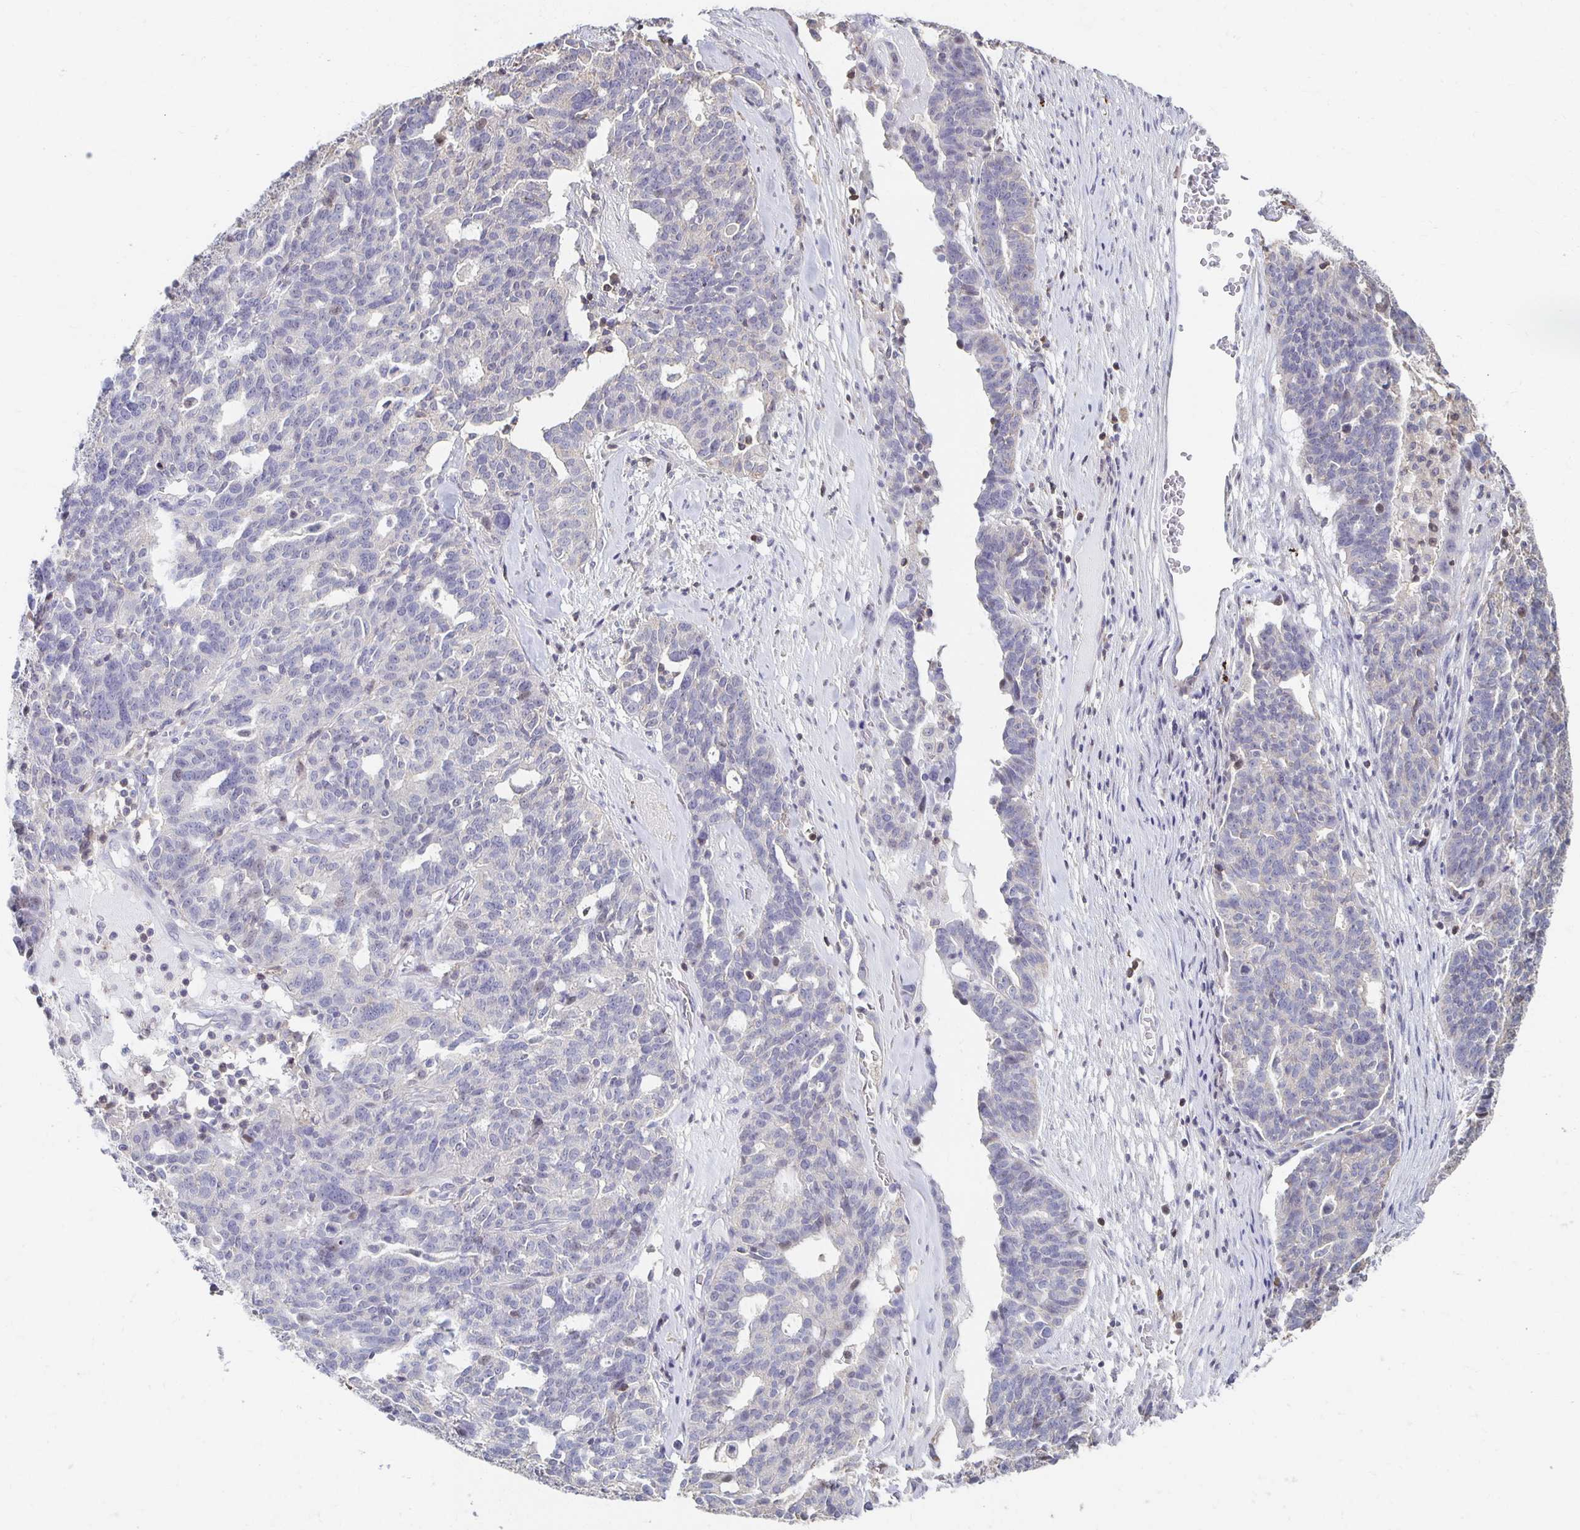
{"staining": {"intensity": "negative", "quantity": "none", "location": "none"}, "tissue": "ovarian cancer", "cell_type": "Tumor cells", "image_type": "cancer", "snomed": [{"axis": "morphology", "description": "Cystadenocarcinoma, serous, NOS"}, {"axis": "topography", "description": "Ovary"}], "caption": "High magnification brightfield microscopy of serous cystadenocarcinoma (ovarian) stained with DAB (brown) and counterstained with hematoxylin (blue): tumor cells show no significant positivity. The staining was performed using DAB (3,3'-diaminobenzidine) to visualize the protein expression in brown, while the nuclei were stained in blue with hematoxylin (Magnification: 20x).", "gene": "ZNF692", "patient": {"sex": "female", "age": 59}}